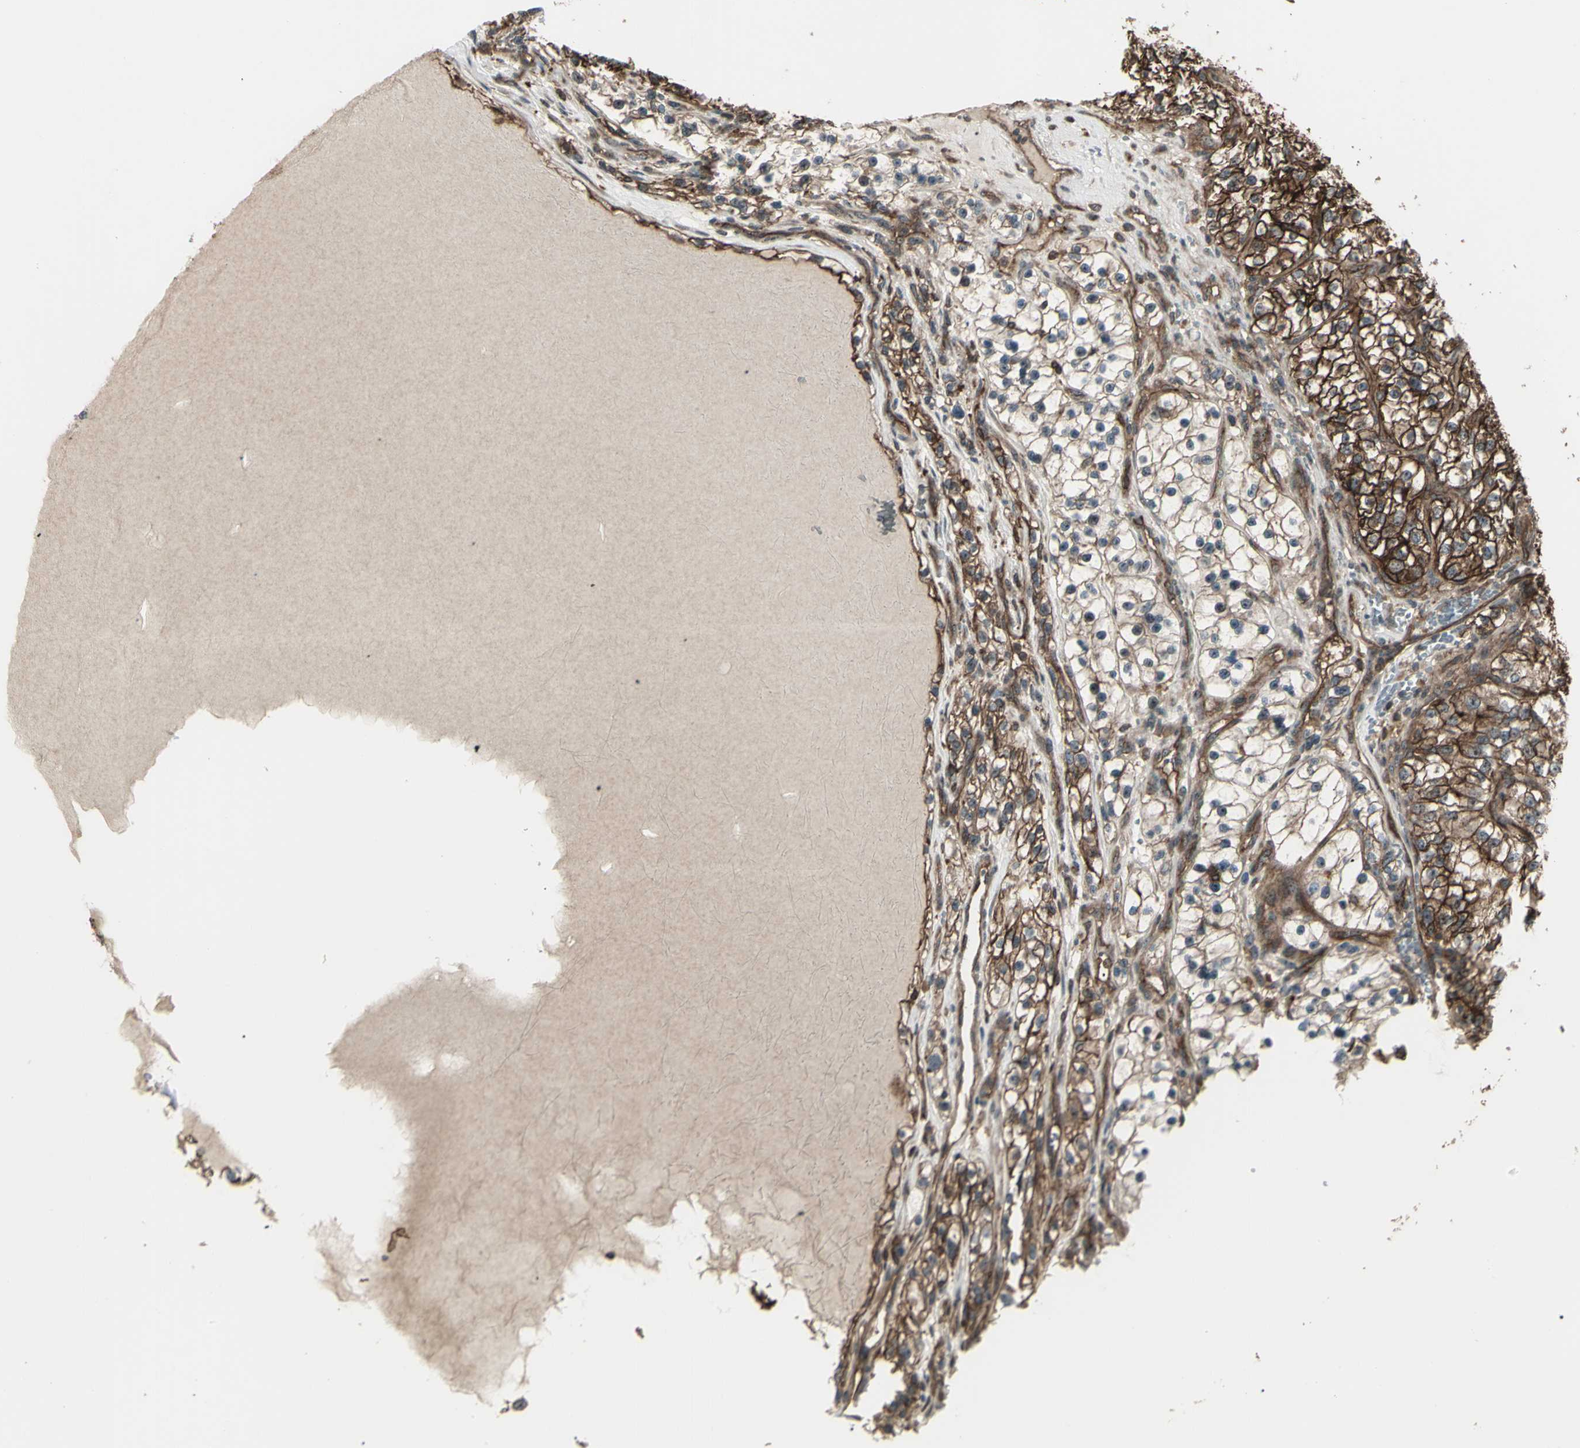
{"staining": {"intensity": "strong", "quantity": ">75%", "location": "cytoplasmic/membranous"}, "tissue": "renal cancer", "cell_type": "Tumor cells", "image_type": "cancer", "snomed": [{"axis": "morphology", "description": "Adenocarcinoma, NOS"}, {"axis": "topography", "description": "Kidney"}], "caption": "An IHC image of tumor tissue is shown. Protein staining in brown highlights strong cytoplasmic/membranous positivity in renal cancer (adenocarcinoma) within tumor cells.", "gene": "FXYD5", "patient": {"sex": "female", "age": 57}}